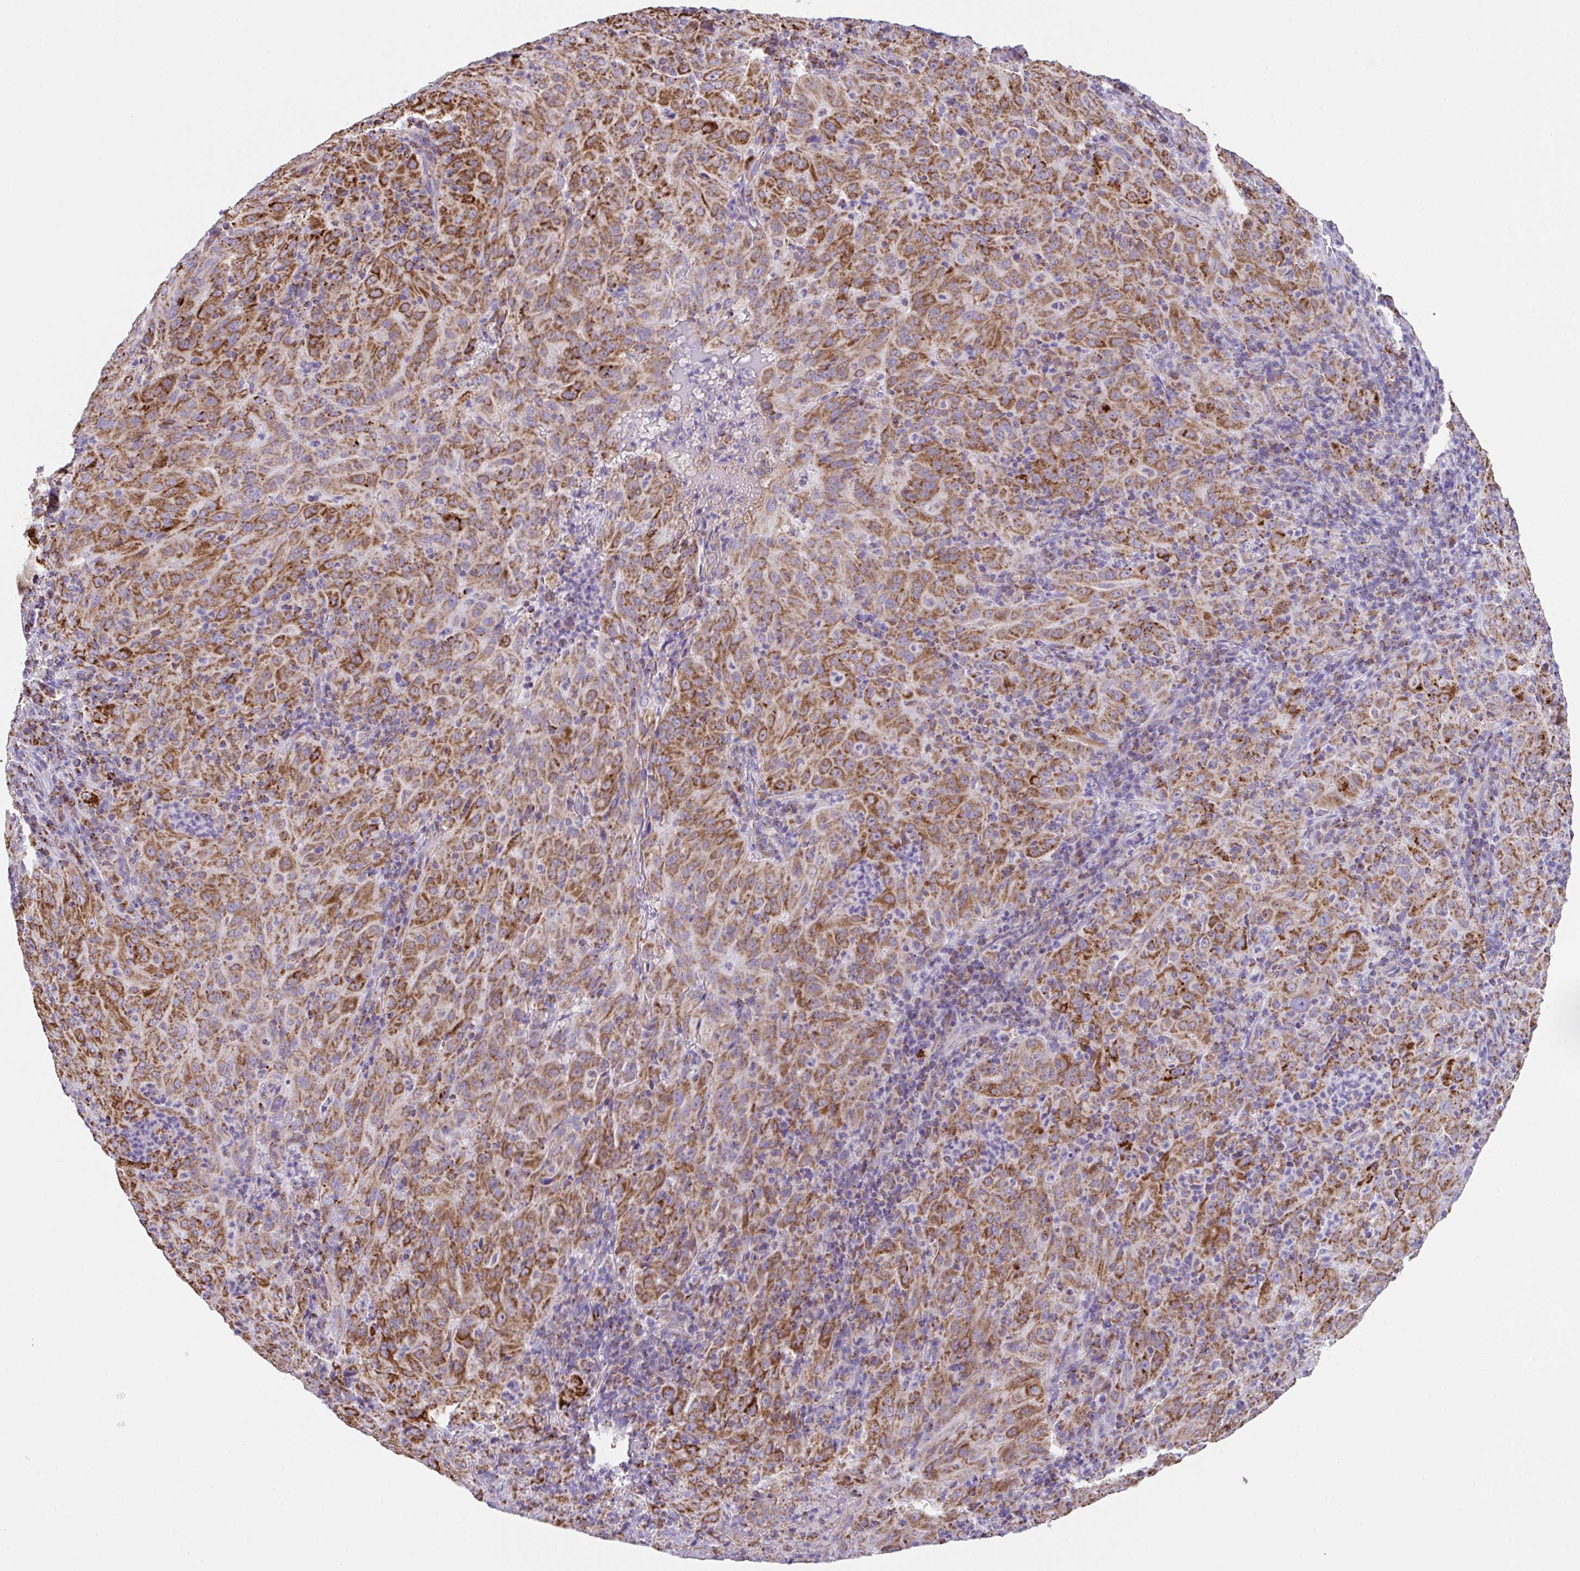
{"staining": {"intensity": "strong", "quantity": ">75%", "location": "cytoplasmic/membranous"}, "tissue": "pancreatic cancer", "cell_type": "Tumor cells", "image_type": "cancer", "snomed": [{"axis": "morphology", "description": "Adenocarcinoma, NOS"}, {"axis": "topography", "description": "Pancreas"}], "caption": "Strong cytoplasmic/membranous protein staining is seen in about >75% of tumor cells in pancreatic cancer. (DAB IHC with brightfield microscopy, high magnification).", "gene": "PCMTD2", "patient": {"sex": "male", "age": 63}}